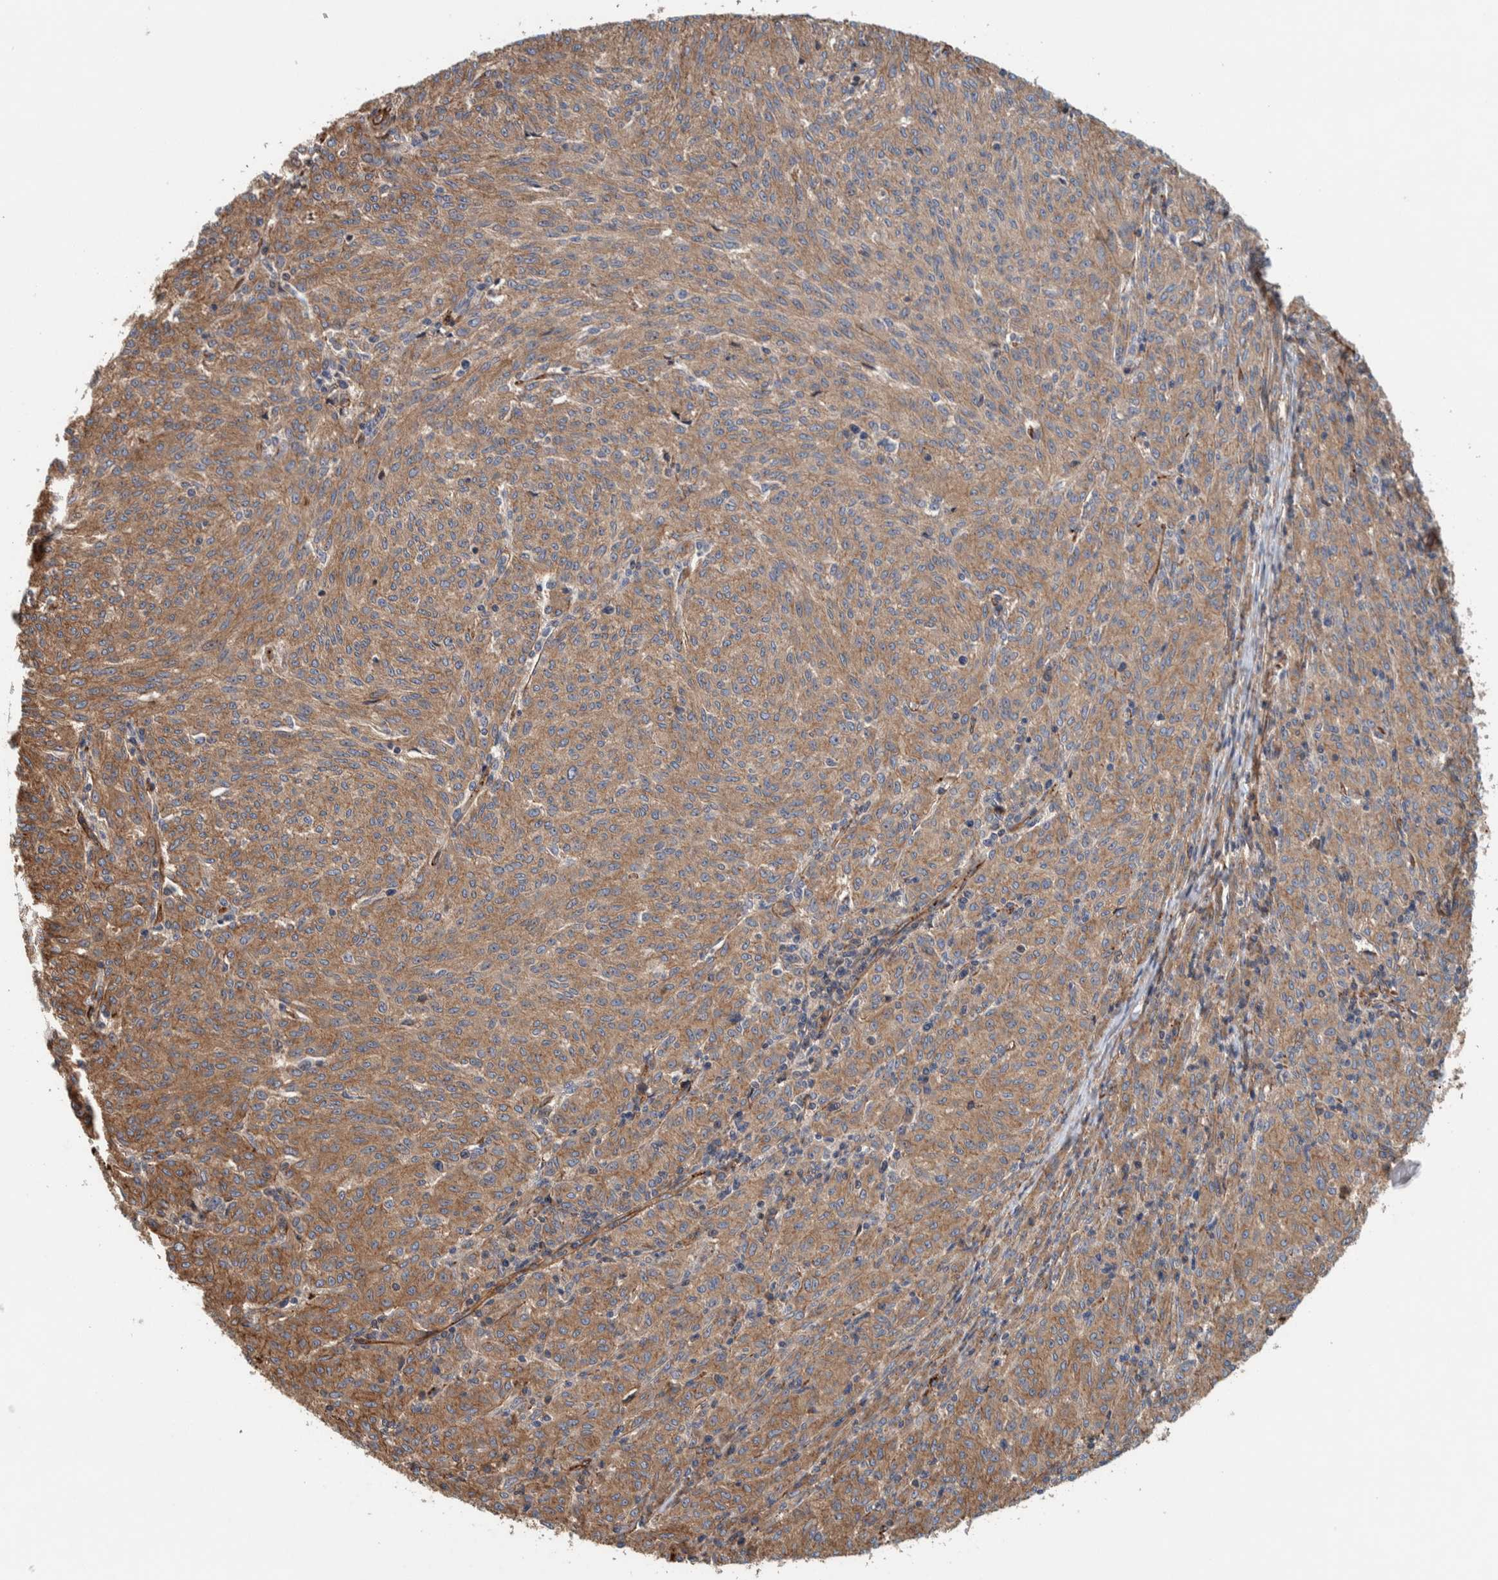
{"staining": {"intensity": "moderate", "quantity": ">75%", "location": "cytoplasmic/membranous"}, "tissue": "melanoma", "cell_type": "Tumor cells", "image_type": "cancer", "snomed": [{"axis": "morphology", "description": "Malignant melanoma, NOS"}, {"axis": "topography", "description": "Skin"}], "caption": "A brown stain labels moderate cytoplasmic/membranous positivity of a protein in melanoma tumor cells. Ihc stains the protein of interest in brown and the nuclei are stained blue.", "gene": "PKD1L1", "patient": {"sex": "female", "age": 72}}